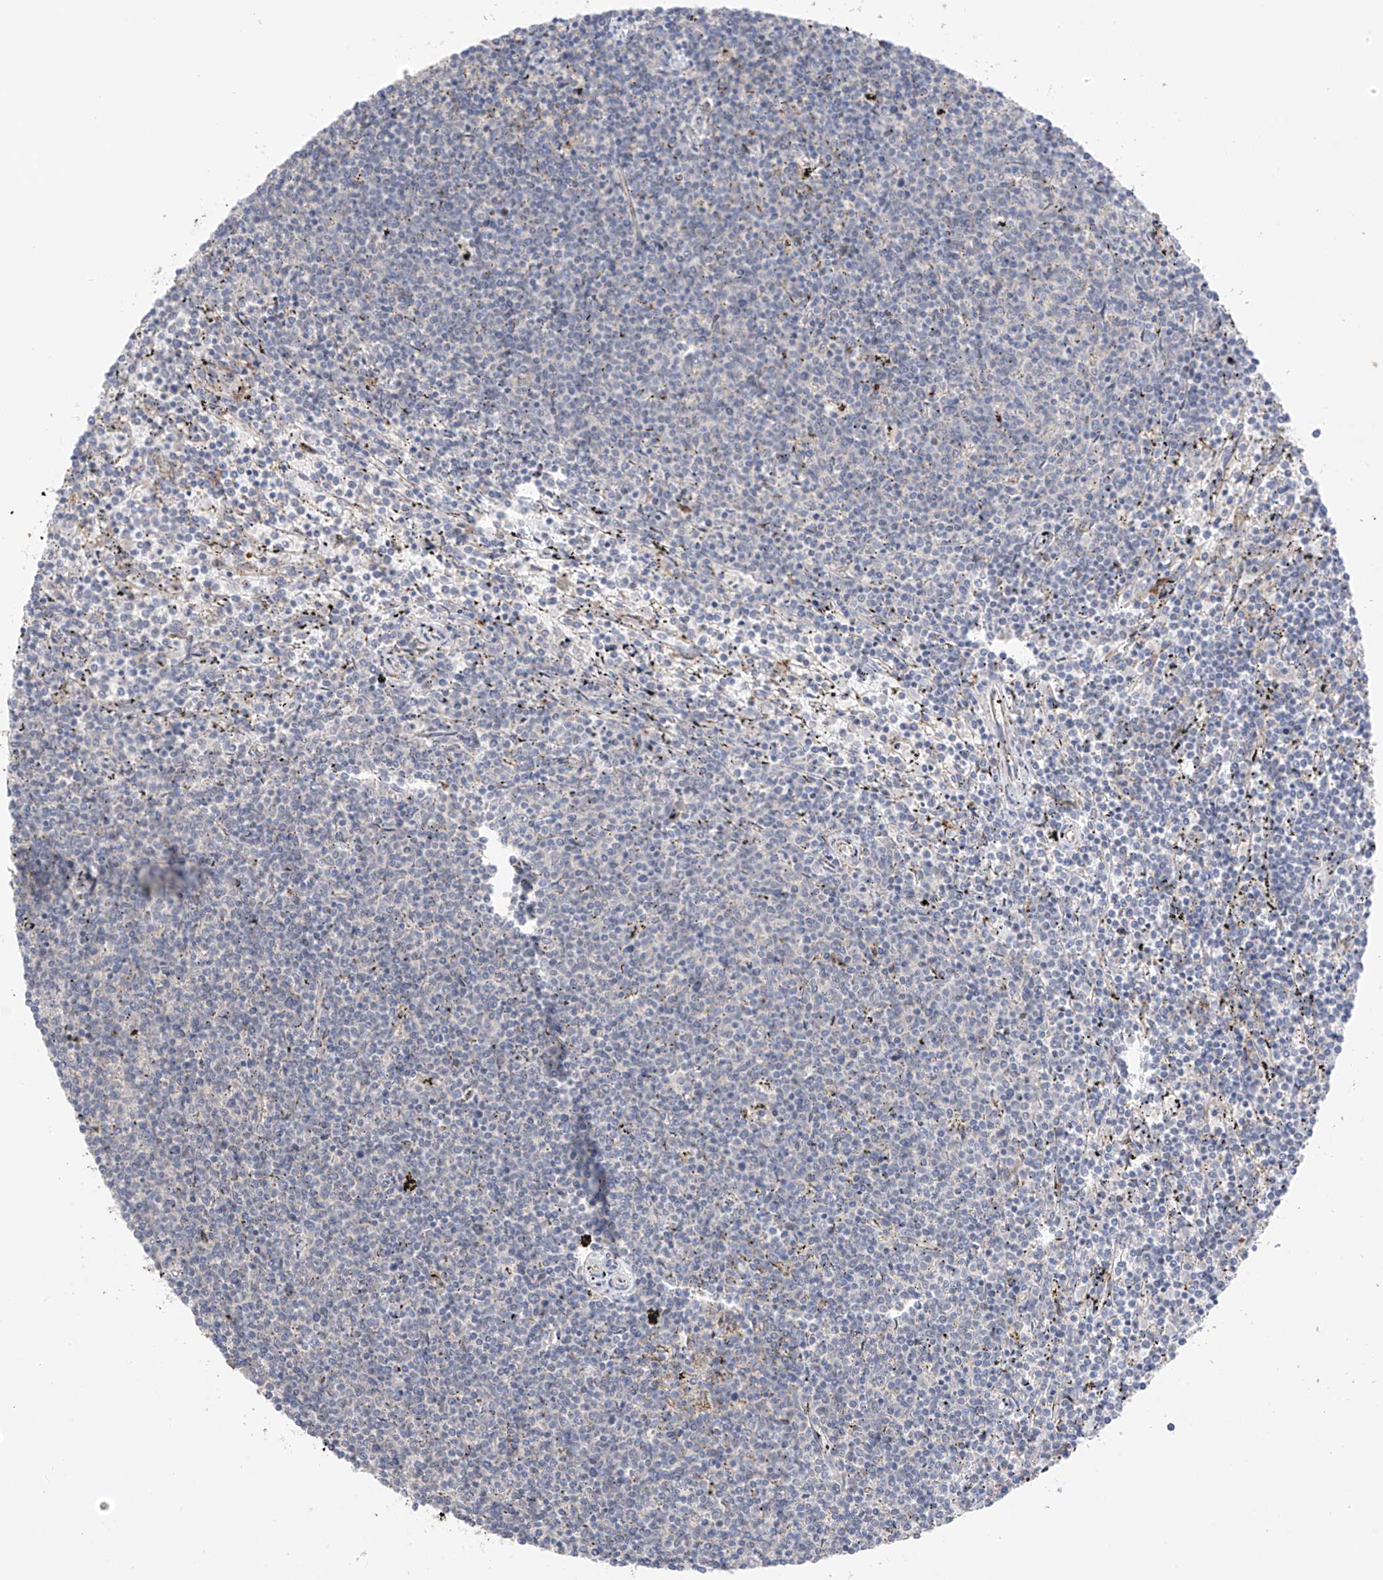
{"staining": {"intensity": "negative", "quantity": "none", "location": "none"}, "tissue": "lymphoma", "cell_type": "Tumor cells", "image_type": "cancer", "snomed": [{"axis": "morphology", "description": "Malignant lymphoma, non-Hodgkin's type, Low grade"}, {"axis": "topography", "description": "Spleen"}], "caption": "Immunohistochemistry (IHC) micrograph of low-grade malignant lymphoma, non-Hodgkin's type stained for a protein (brown), which reveals no staining in tumor cells. The staining was performed using DAB to visualize the protein expression in brown, while the nuclei were stained in blue with hematoxylin (Magnification: 20x).", "gene": "NALCN", "patient": {"sex": "female", "age": 50}}